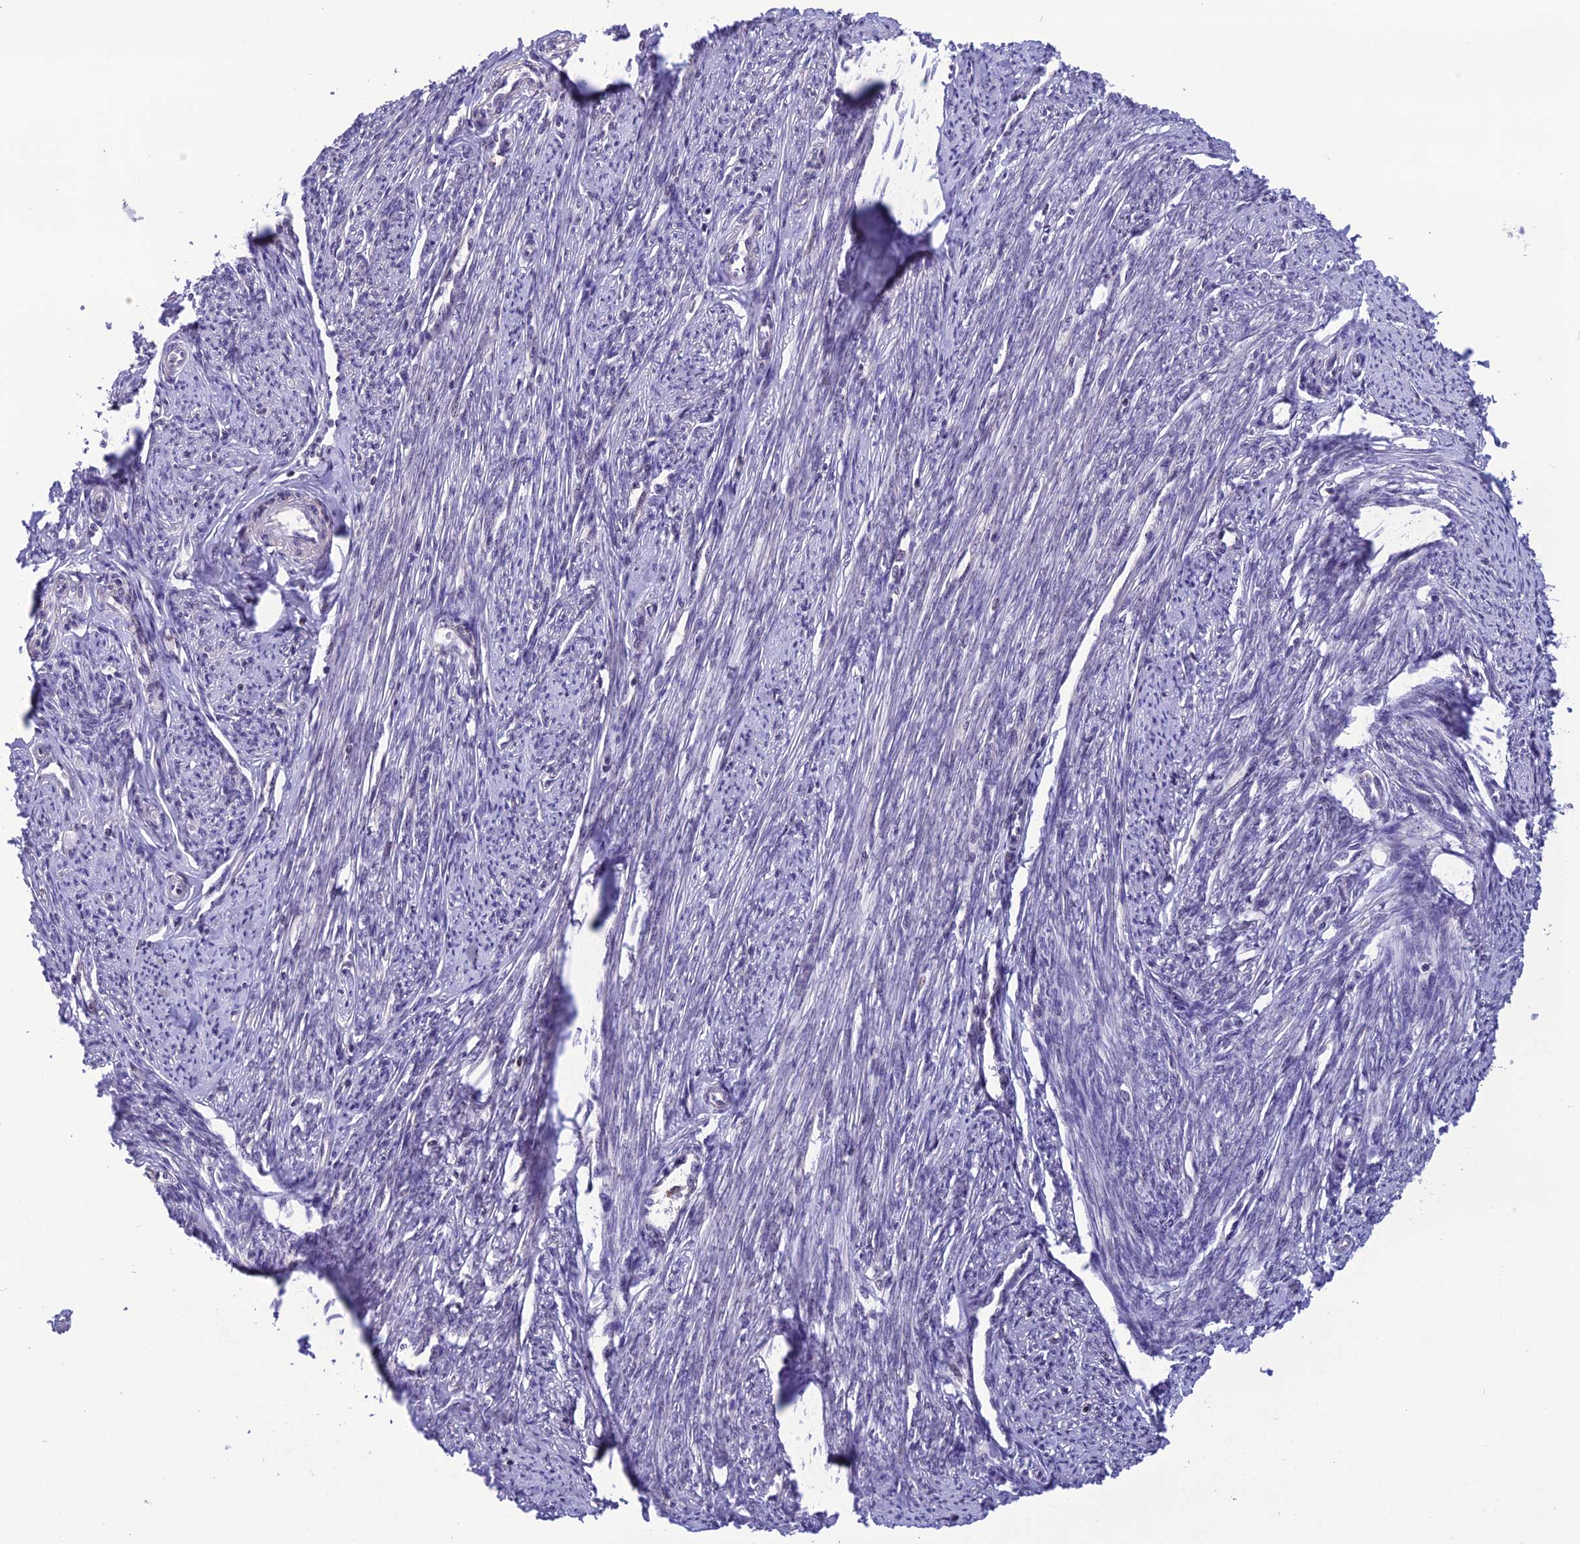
{"staining": {"intensity": "negative", "quantity": "none", "location": "none"}, "tissue": "smooth muscle", "cell_type": "Smooth muscle cells", "image_type": "normal", "snomed": [{"axis": "morphology", "description": "Normal tissue, NOS"}, {"axis": "topography", "description": "Smooth muscle"}, {"axis": "topography", "description": "Uterus"}], "caption": "The immunohistochemistry image has no significant staining in smooth muscle cells of smooth muscle. Brightfield microscopy of immunohistochemistry (IHC) stained with DAB (brown) and hematoxylin (blue), captured at high magnification.", "gene": "MIS12", "patient": {"sex": "female", "age": 59}}